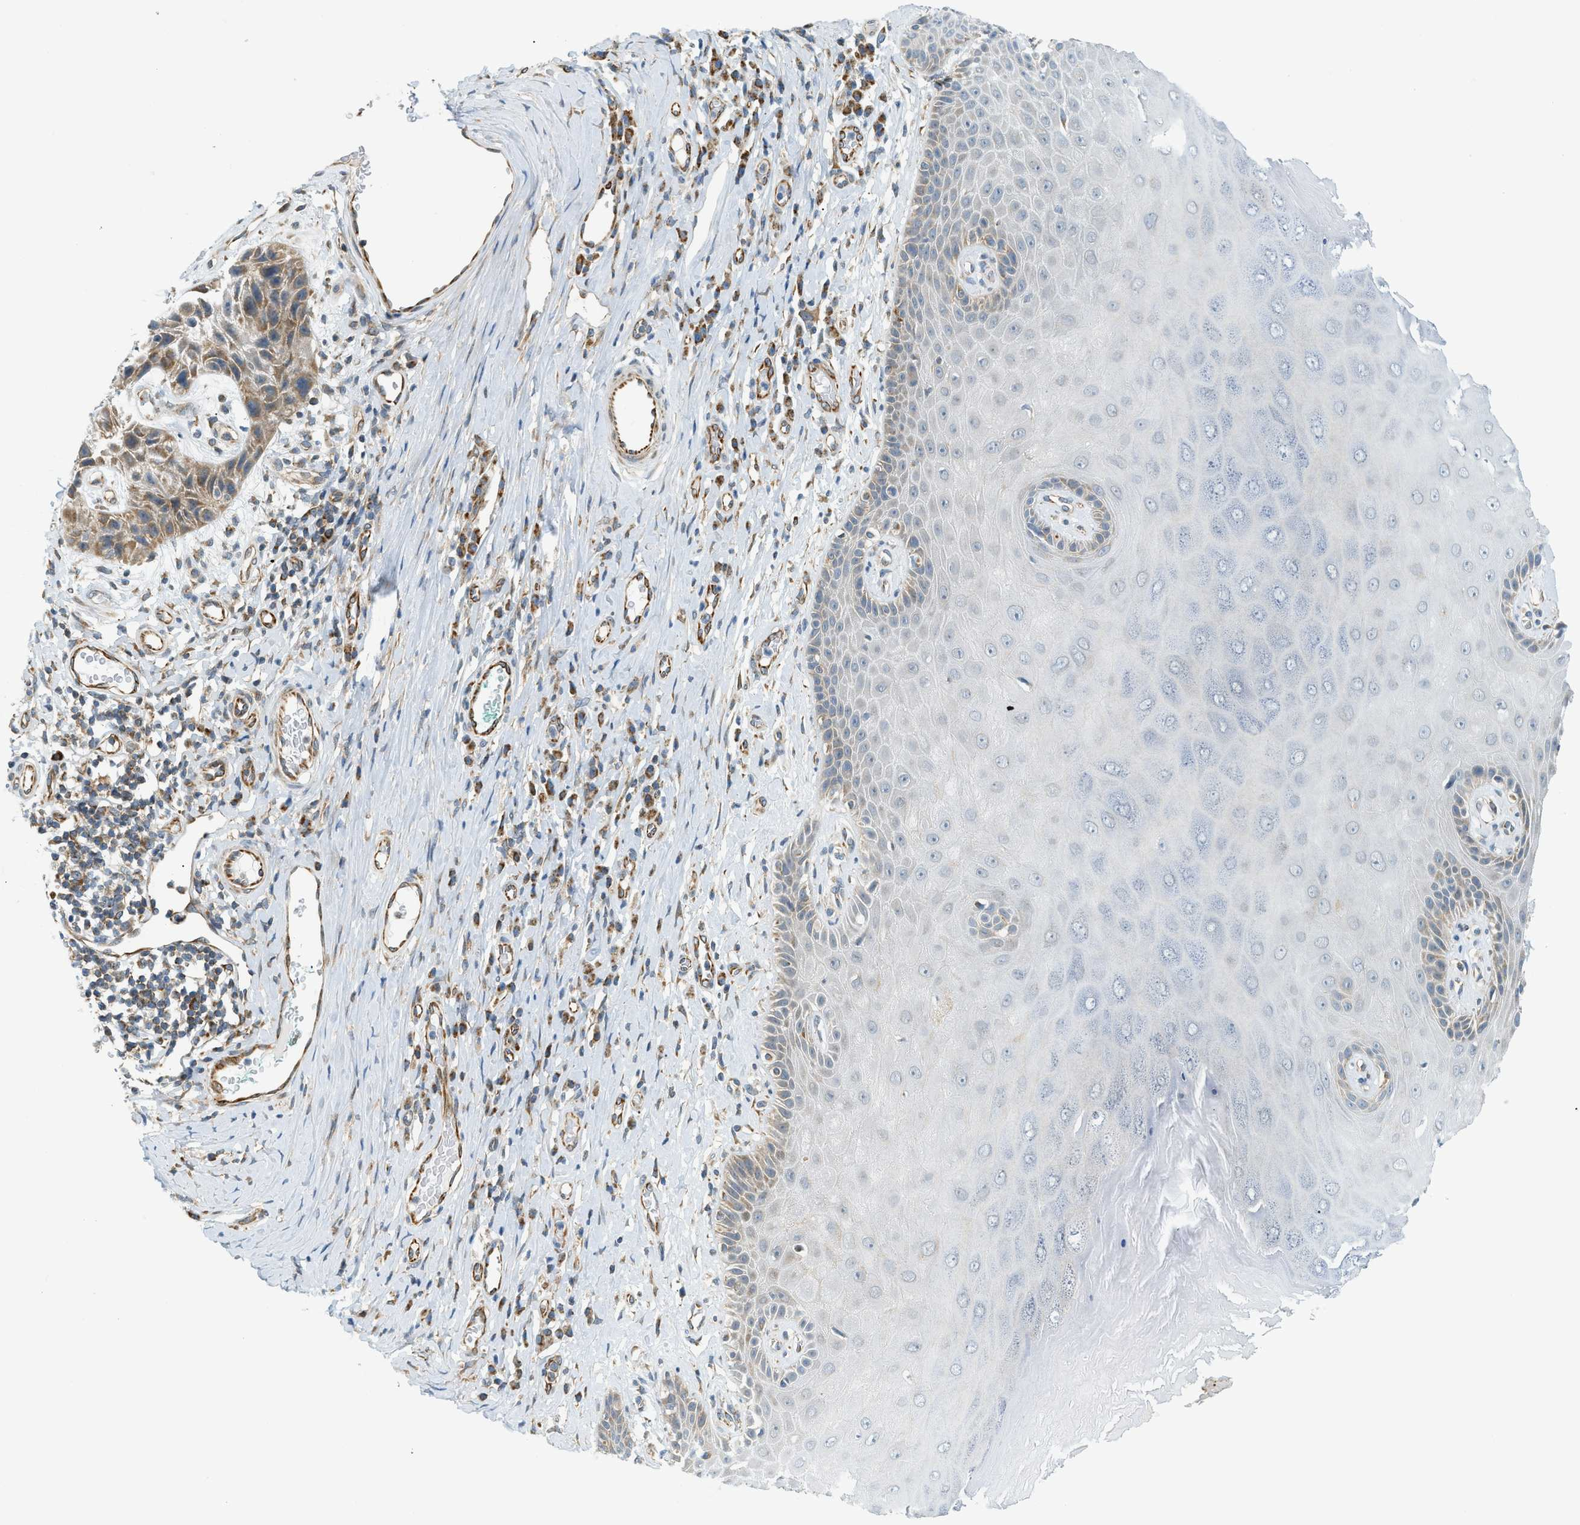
{"staining": {"intensity": "weak", "quantity": "<25%", "location": "cytoplasmic/membranous"}, "tissue": "skin", "cell_type": "Epidermal cells", "image_type": "normal", "snomed": [{"axis": "morphology", "description": "Normal tissue, NOS"}, {"axis": "topography", "description": "Vulva"}], "caption": "DAB immunohistochemical staining of unremarkable skin displays no significant positivity in epidermal cells.", "gene": "PIGG", "patient": {"sex": "female", "age": 73}}